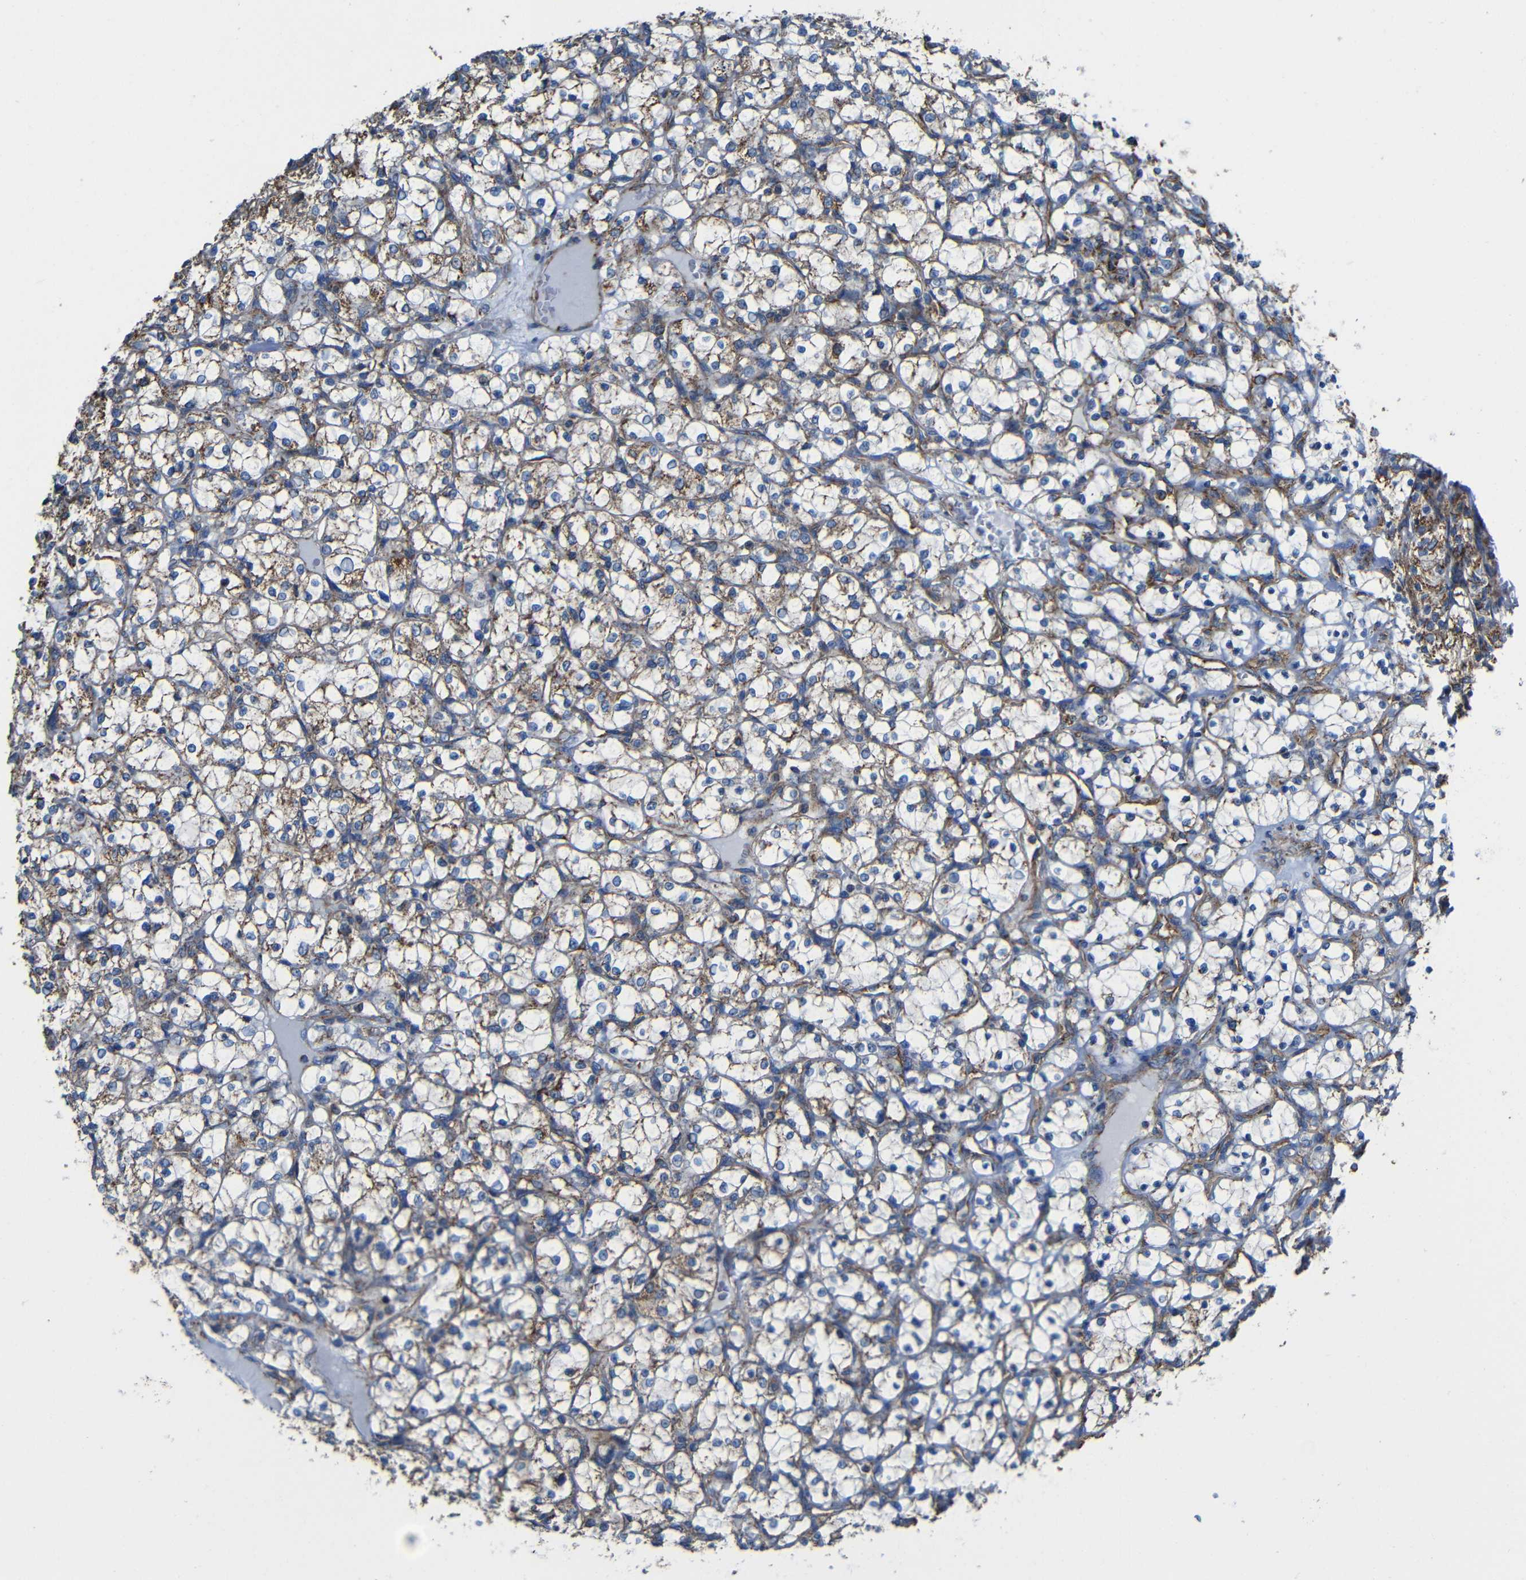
{"staining": {"intensity": "moderate", "quantity": "25%-75%", "location": "cytoplasmic/membranous"}, "tissue": "renal cancer", "cell_type": "Tumor cells", "image_type": "cancer", "snomed": [{"axis": "morphology", "description": "Adenocarcinoma, NOS"}, {"axis": "topography", "description": "Kidney"}], "caption": "Renal cancer (adenocarcinoma) stained for a protein (brown) demonstrates moderate cytoplasmic/membranous positive positivity in about 25%-75% of tumor cells.", "gene": "INTS6L", "patient": {"sex": "female", "age": 69}}